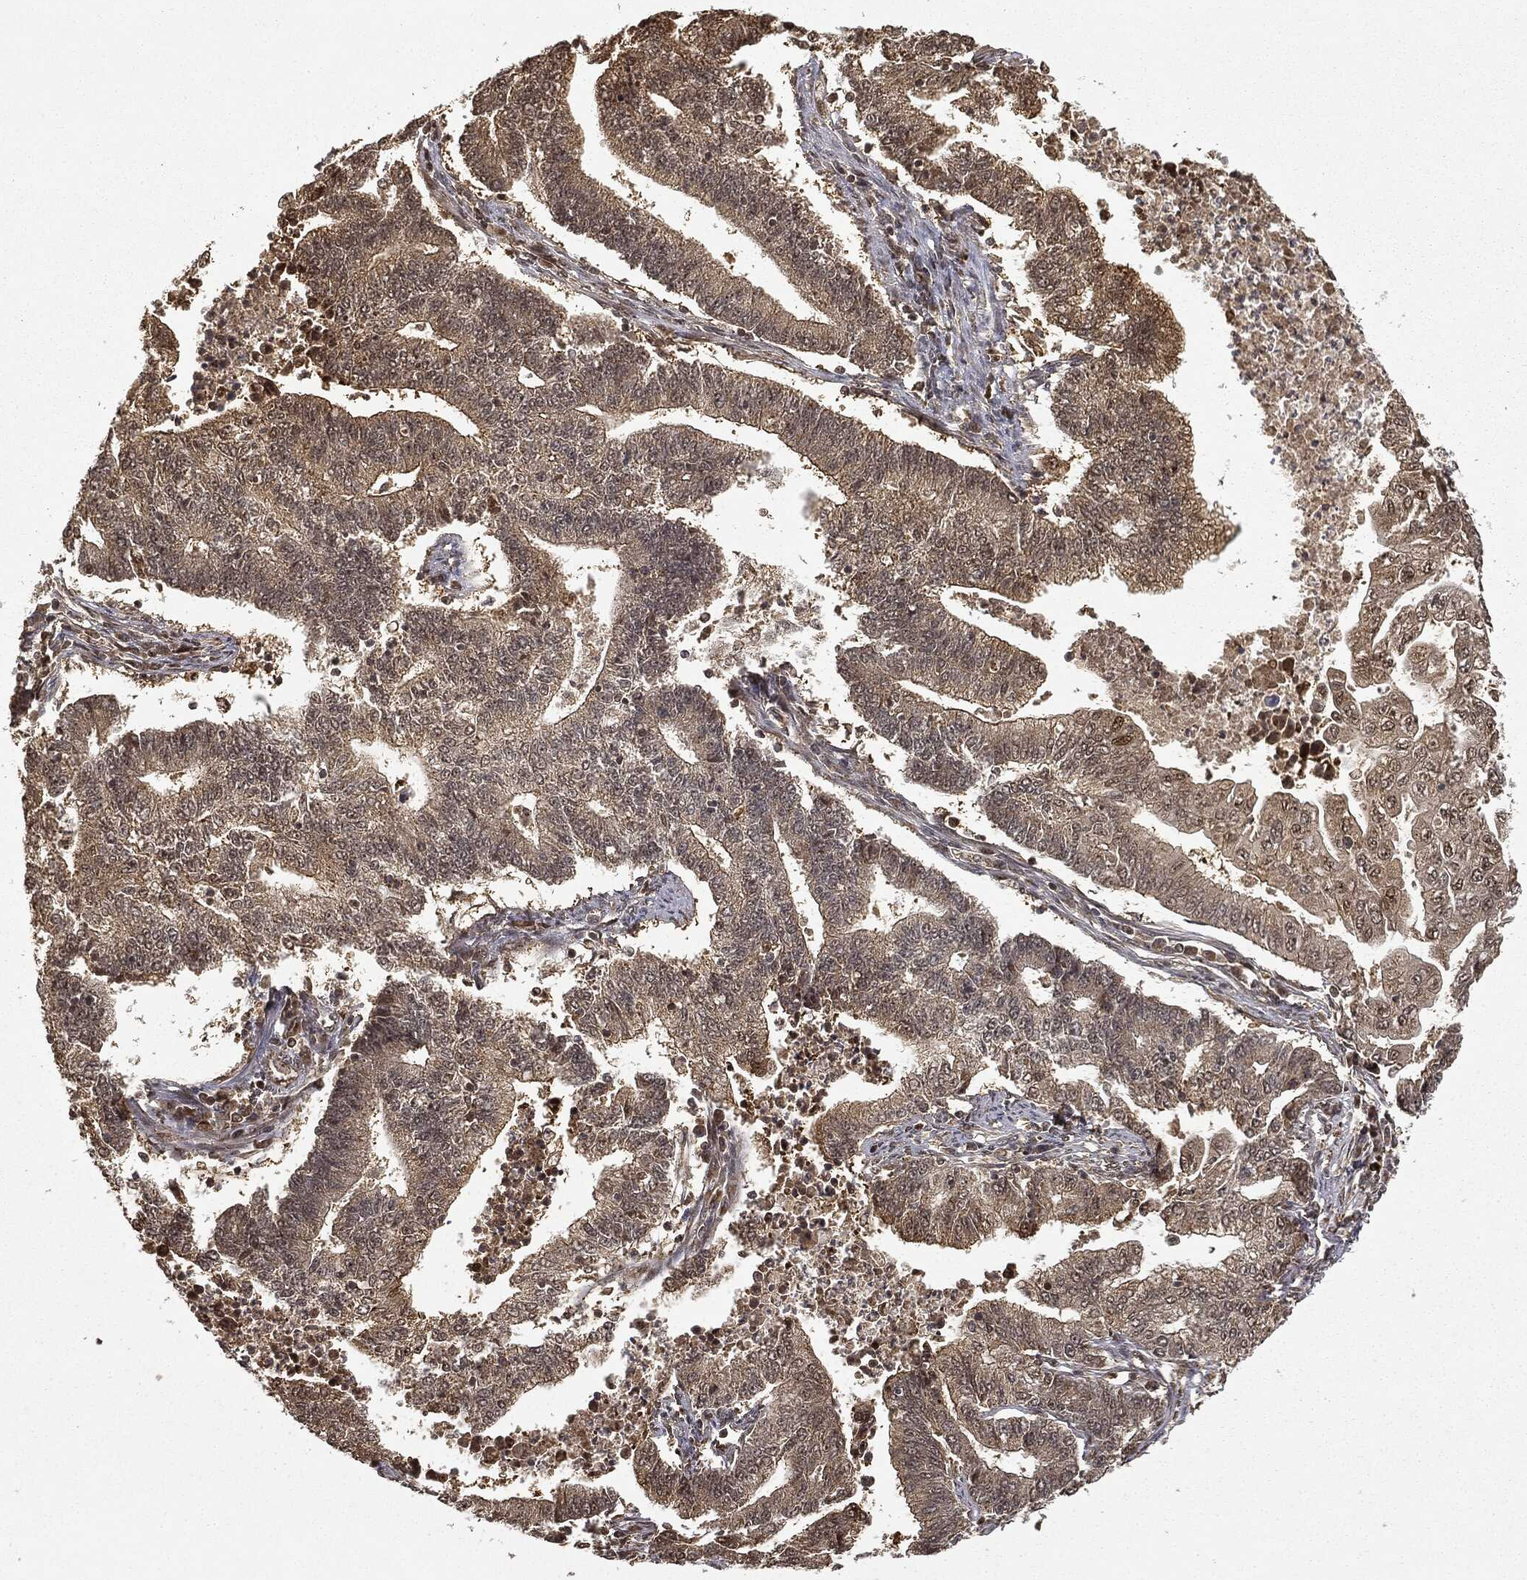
{"staining": {"intensity": "weak", "quantity": ">75%", "location": "cytoplasmic/membranous"}, "tissue": "endometrial cancer", "cell_type": "Tumor cells", "image_type": "cancer", "snomed": [{"axis": "morphology", "description": "Adenocarcinoma, NOS"}, {"axis": "topography", "description": "Uterus"}, {"axis": "topography", "description": "Endometrium"}], "caption": "Tumor cells show low levels of weak cytoplasmic/membranous staining in about >75% of cells in endometrial adenocarcinoma.", "gene": "ZNHIT6", "patient": {"sex": "female", "age": 54}}